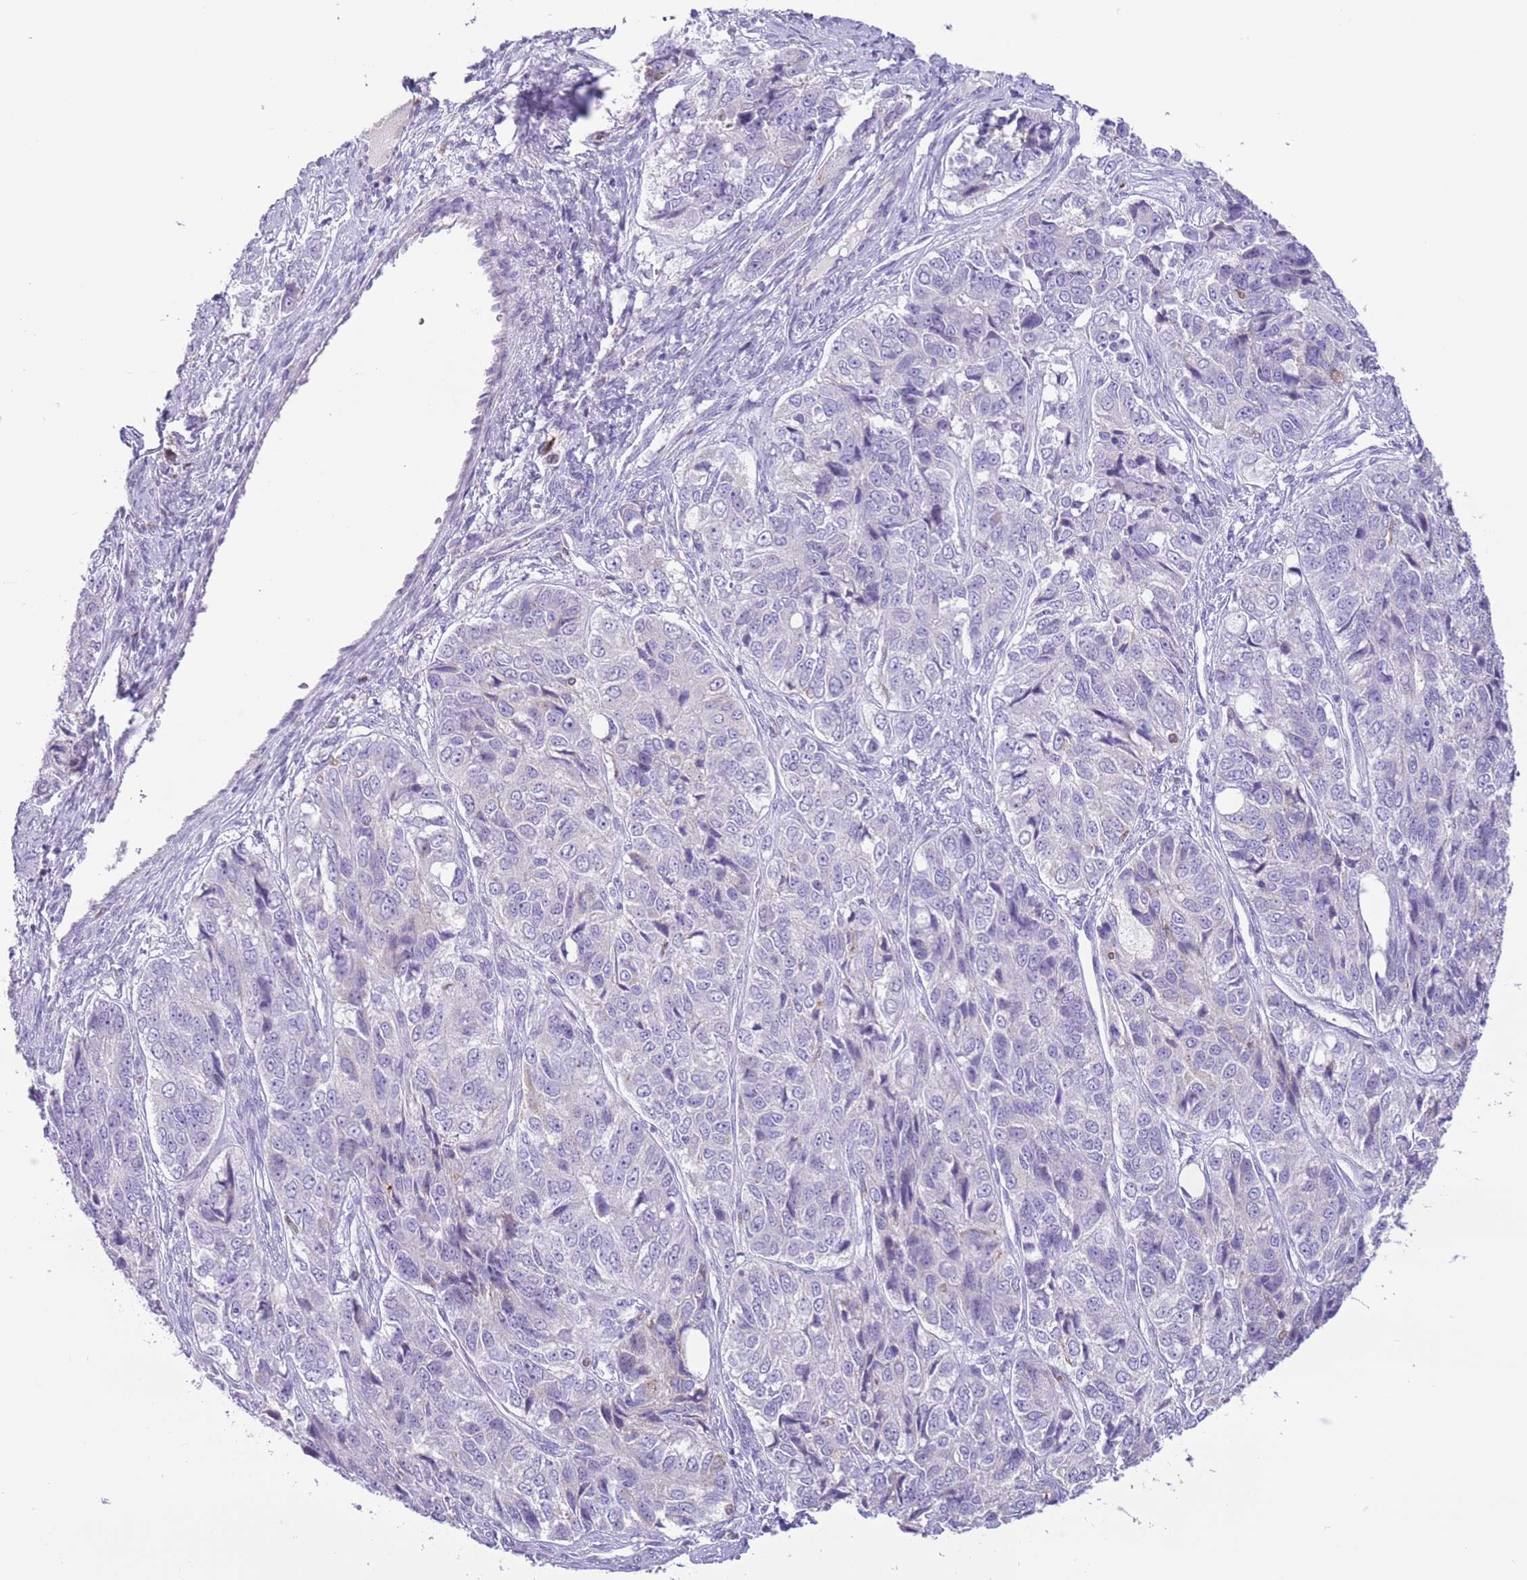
{"staining": {"intensity": "negative", "quantity": "none", "location": "none"}, "tissue": "ovarian cancer", "cell_type": "Tumor cells", "image_type": "cancer", "snomed": [{"axis": "morphology", "description": "Carcinoma, endometroid"}, {"axis": "topography", "description": "Ovary"}], "caption": "A high-resolution photomicrograph shows IHC staining of endometroid carcinoma (ovarian), which displays no significant expression in tumor cells.", "gene": "ZNF697", "patient": {"sex": "female", "age": 51}}